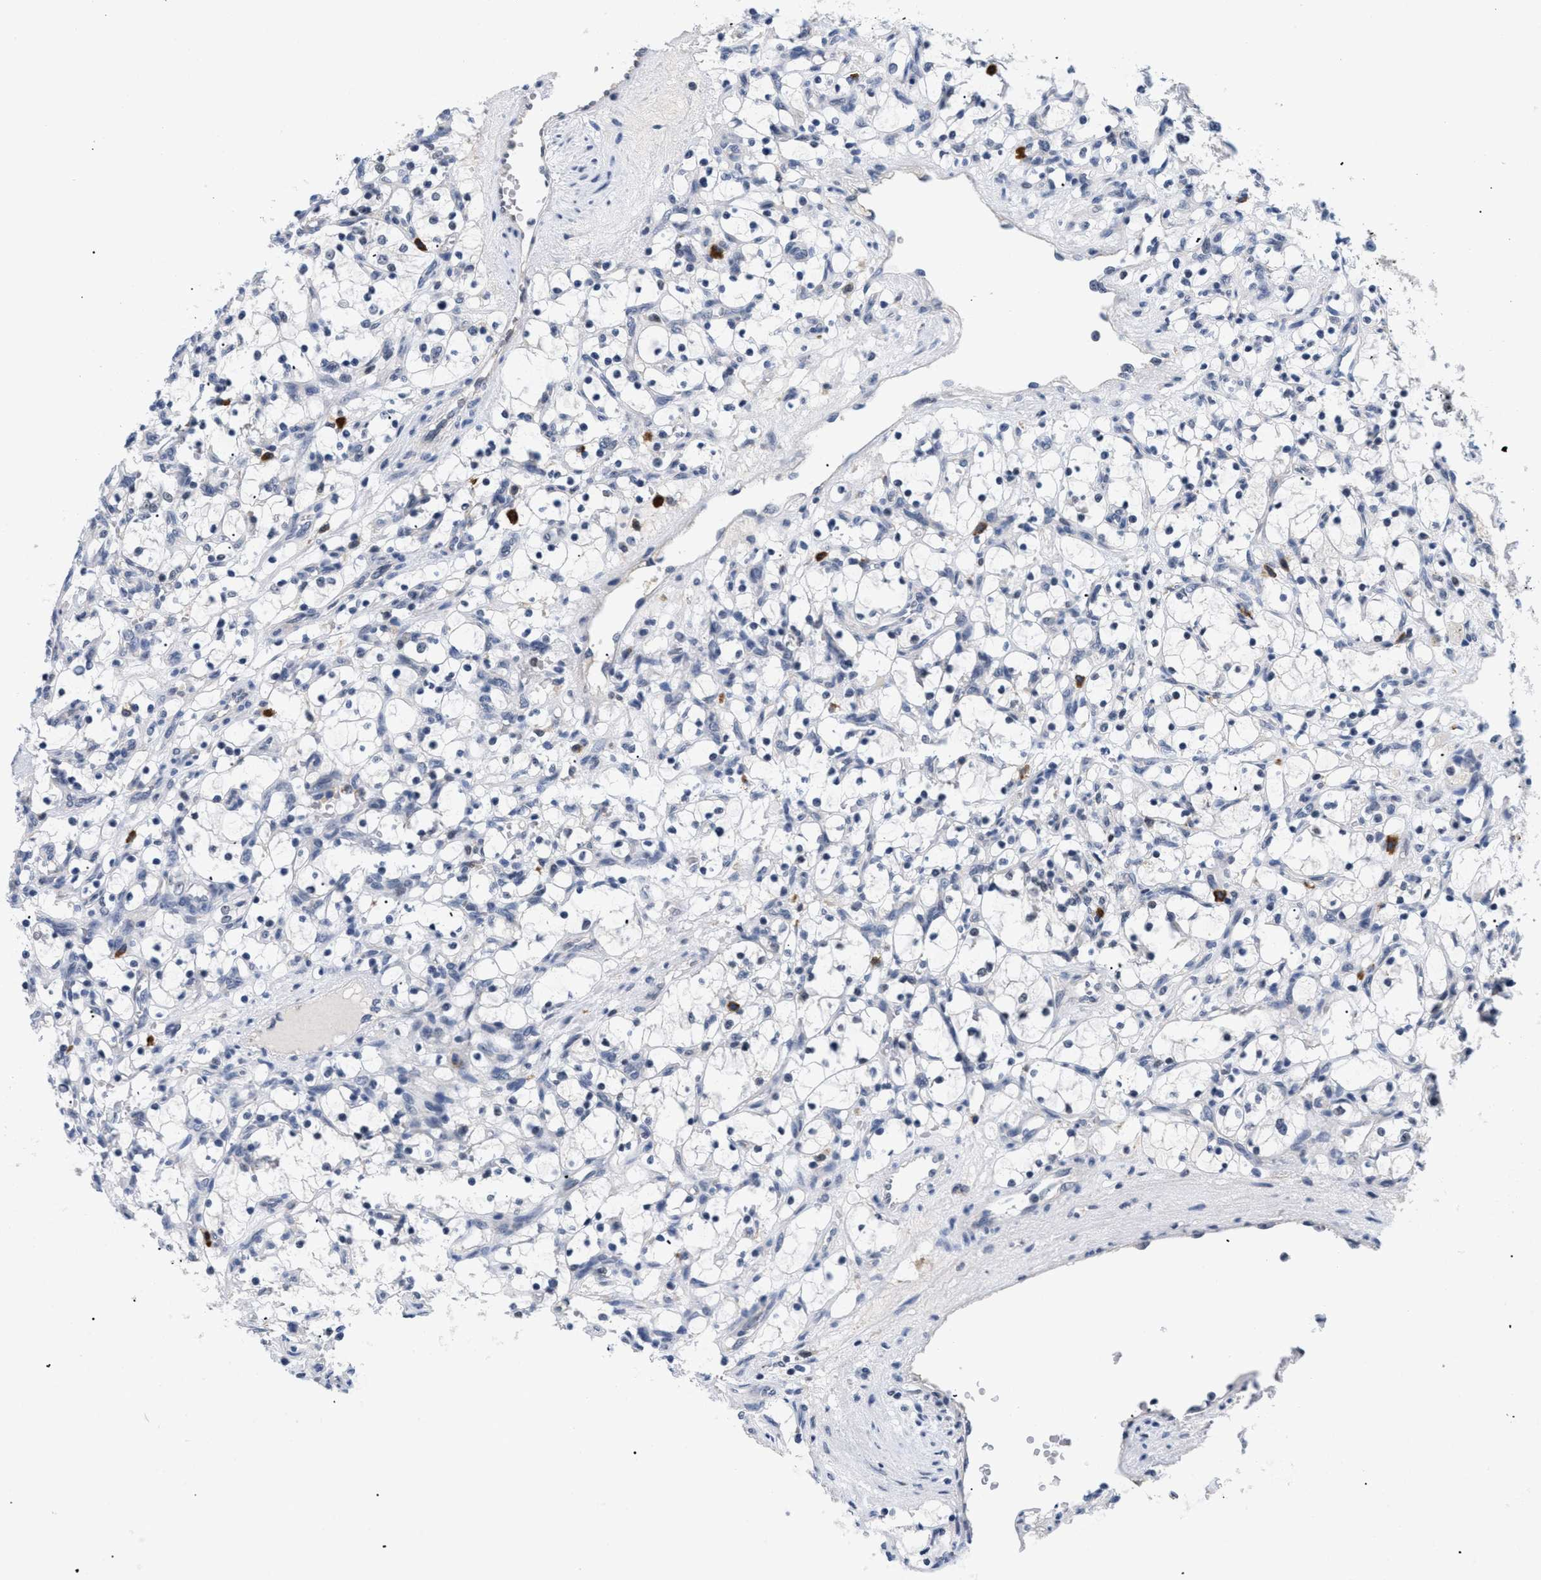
{"staining": {"intensity": "negative", "quantity": "none", "location": "none"}, "tissue": "renal cancer", "cell_type": "Tumor cells", "image_type": "cancer", "snomed": [{"axis": "morphology", "description": "Adenocarcinoma, NOS"}, {"axis": "topography", "description": "Kidney"}], "caption": "High magnification brightfield microscopy of adenocarcinoma (renal) stained with DAB (3,3'-diaminobenzidine) (brown) and counterstained with hematoxylin (blue): tumor cells show no significant expression.", "gene": "PITHD1", "patient": {"sex": "female", "age": 69}}